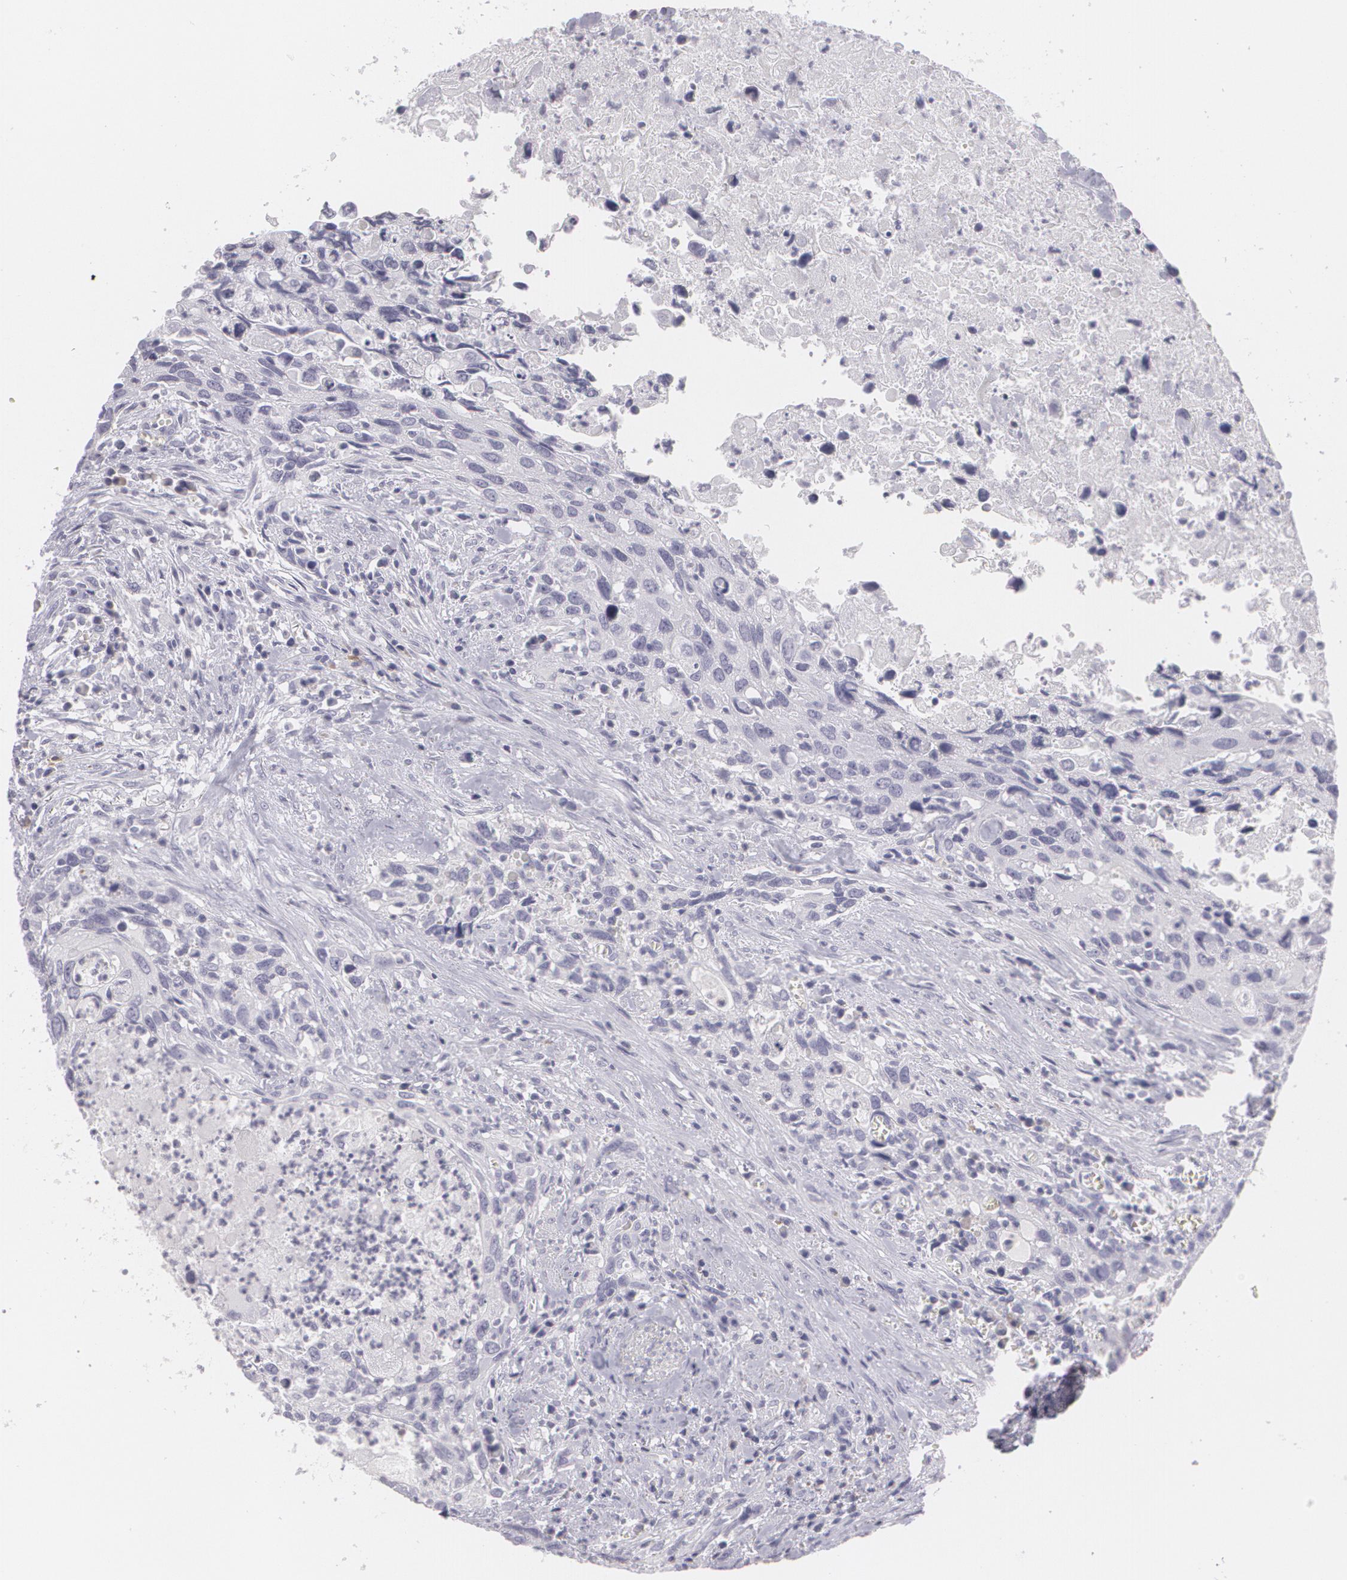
{"staining": {"intensity": "negative", "quantity": "none", "location": "none"}, "tissue": "urothelial cancer", "cell_type": "Tumor cells", "image_type": "cancer", "snomed": [{"axis": "morphology", "description": "Urothelial carcinoma, High grade"}, {"axis": "topography", "description": "Urinary bladder"}], "caption": "DAB (3,3'-diaminobenzidine) immunohistochemical staining of human high-grade urothelial carcinoma reveals no significant positivity in tumor cells. The staining was performed using DAB to visualize the protein expression in brown, while the nuclei were stained in blue with hematoxylin (Magnification: 20x).", "gene": "MAP2", "patient": {"sex": "male", "age": 71}}